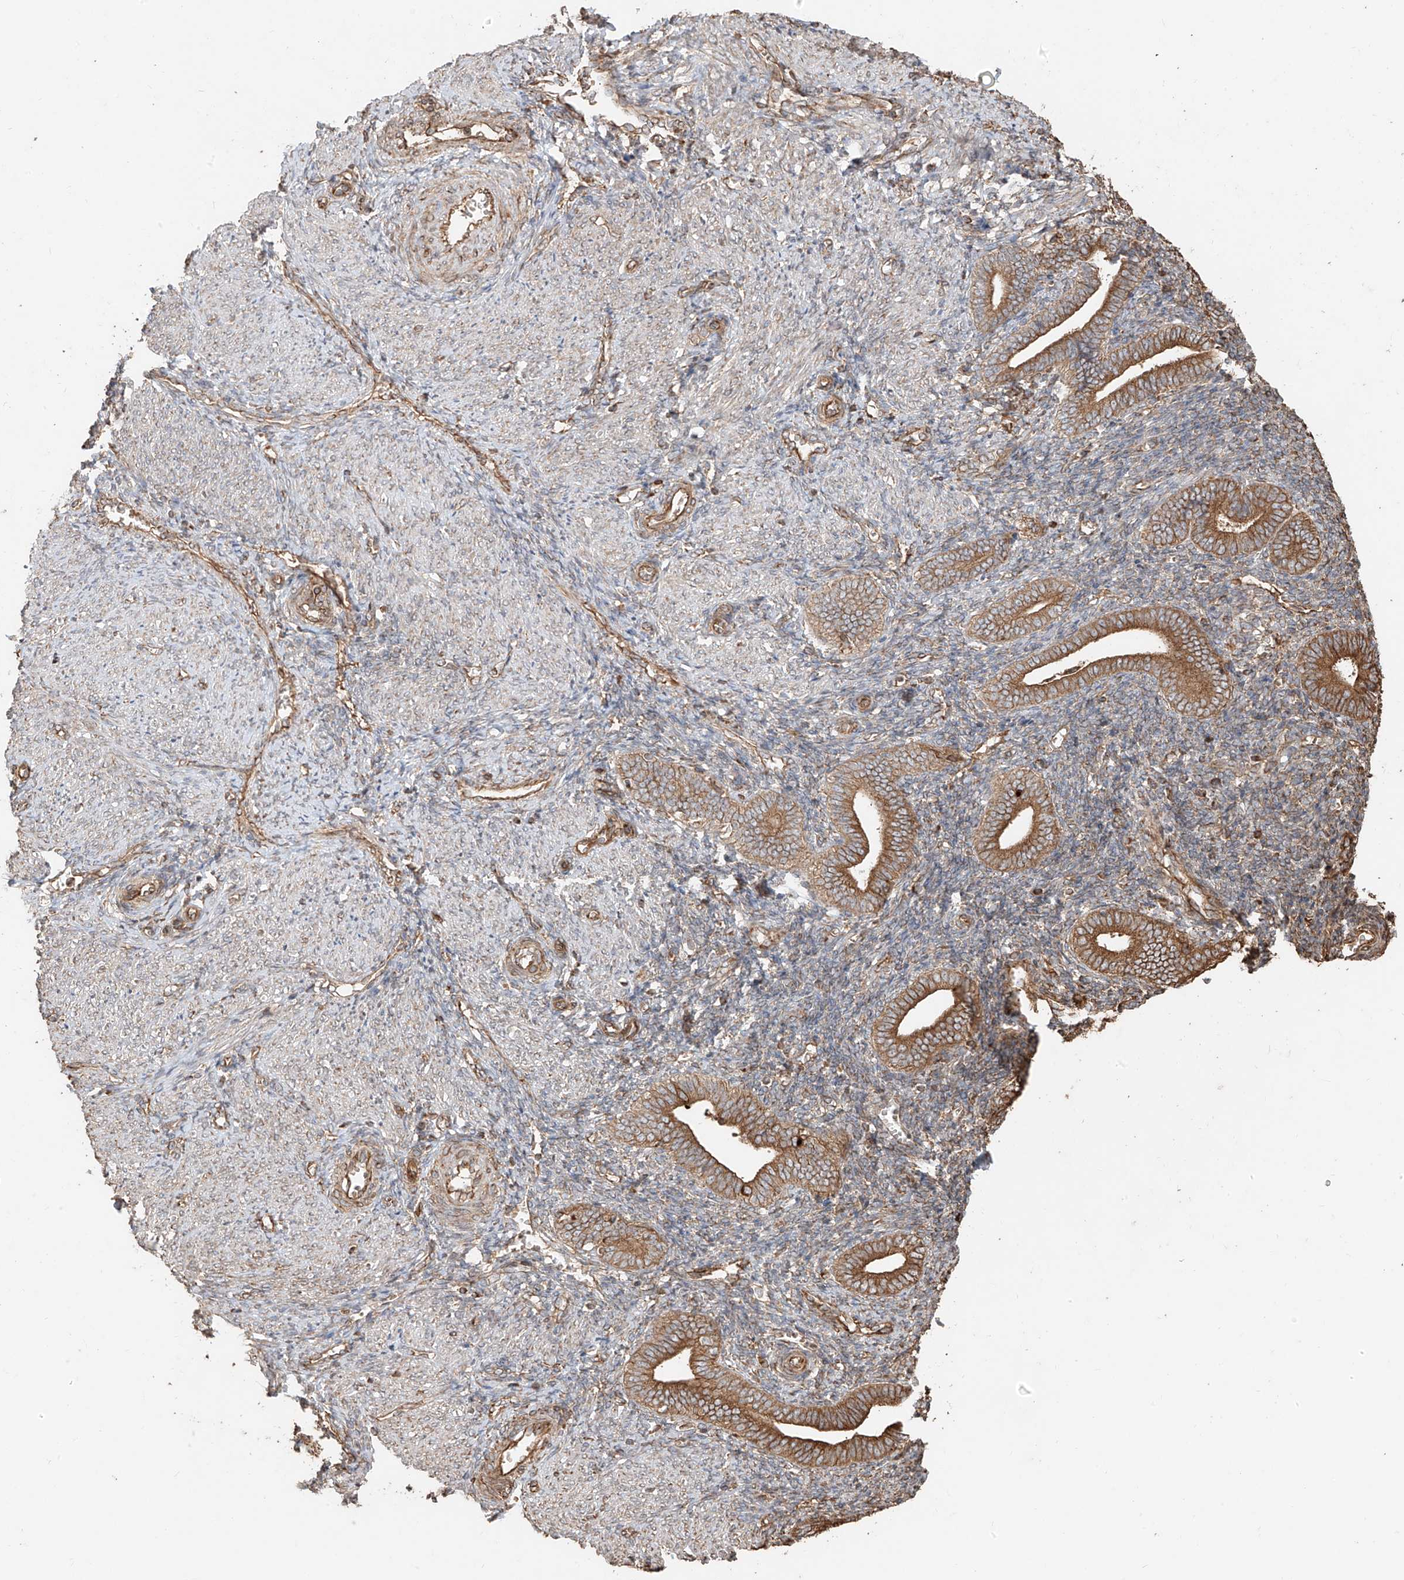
{"staining": {"intensity": "moderate", "quantity": "25%-75%", "location": "cytoplasmic/membranous"}, "tissue": "endometrium", "cell_type": "Cells in endometrial stroma", "image_type": "normal", "snomed": [{"axis": "morphology", "description": "Normal tissue, NOS"}, {"axis": "topography", "description": "Uterus"}, {"axis": "topography", "description": "Endometrium"}], "caption": "Protein staining demonstrates moderate cytoplasmic/membranous staining in about 25%-75% of cells in endometrial stroma in benign endometrium.", "gene": "EFNB1", "patient": {"sex": "female", "age": 33}}